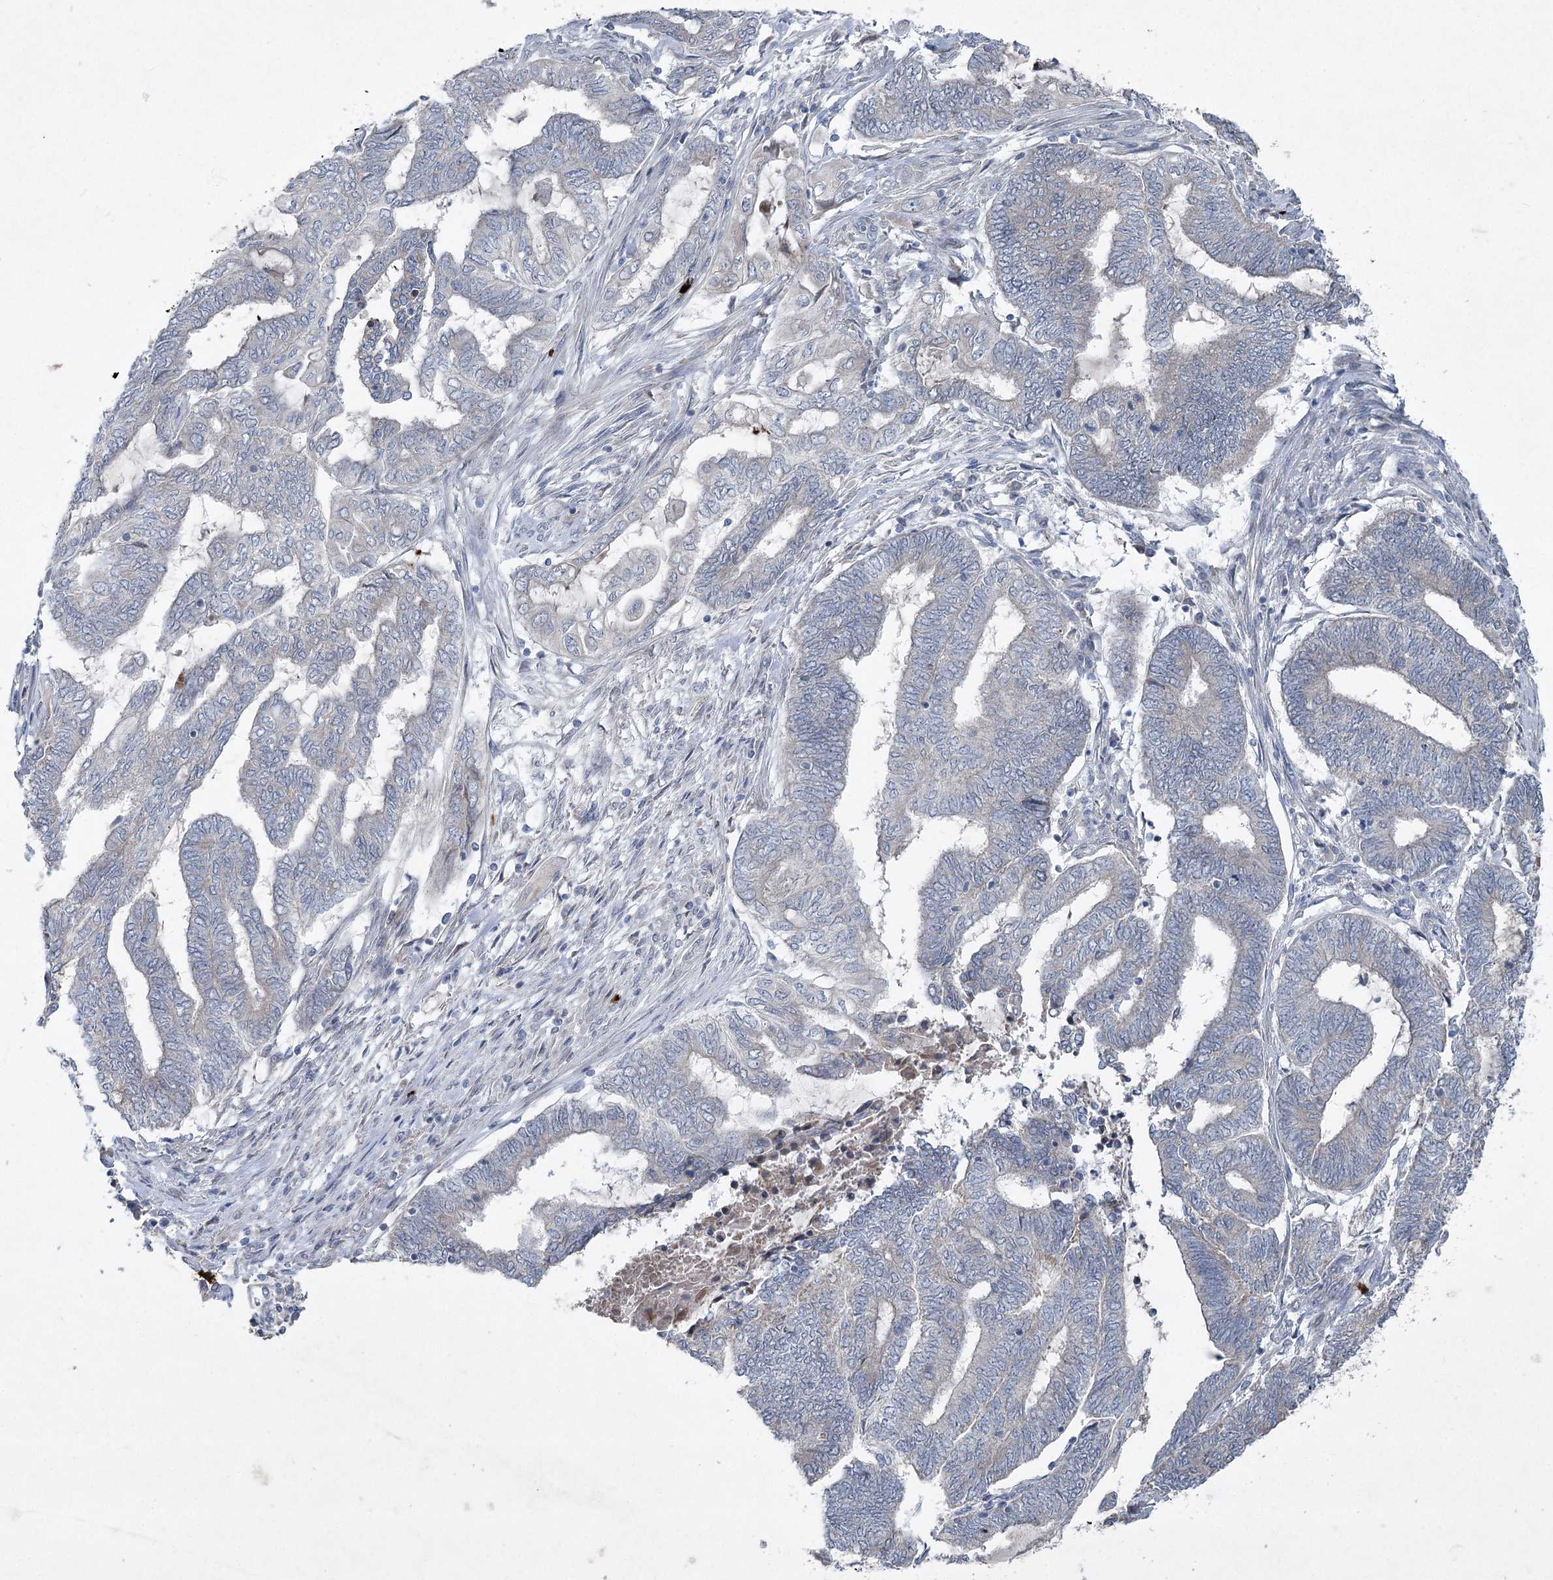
{"staining": {"intensity": "negative", "quantity": "none", "location": "none"}, "tissue": "endometrial cancer", "cell_type": "Tumor cells", "image_type": "cancer", "snomed": [{"axis": "morphology", "description": "Adenocarcinoma, NOS"}, {"axis": "topography", "description": "Uterus"}, {"axis": "topography", "description": "Endometrium"}], "caption": "The IHC image has no significant positivity in tumor cells of endometrial cancer (adenocarcinoma) tissue.", "gene": "PLA2G12A", "patient": {"sex": "female", "age": 70}}